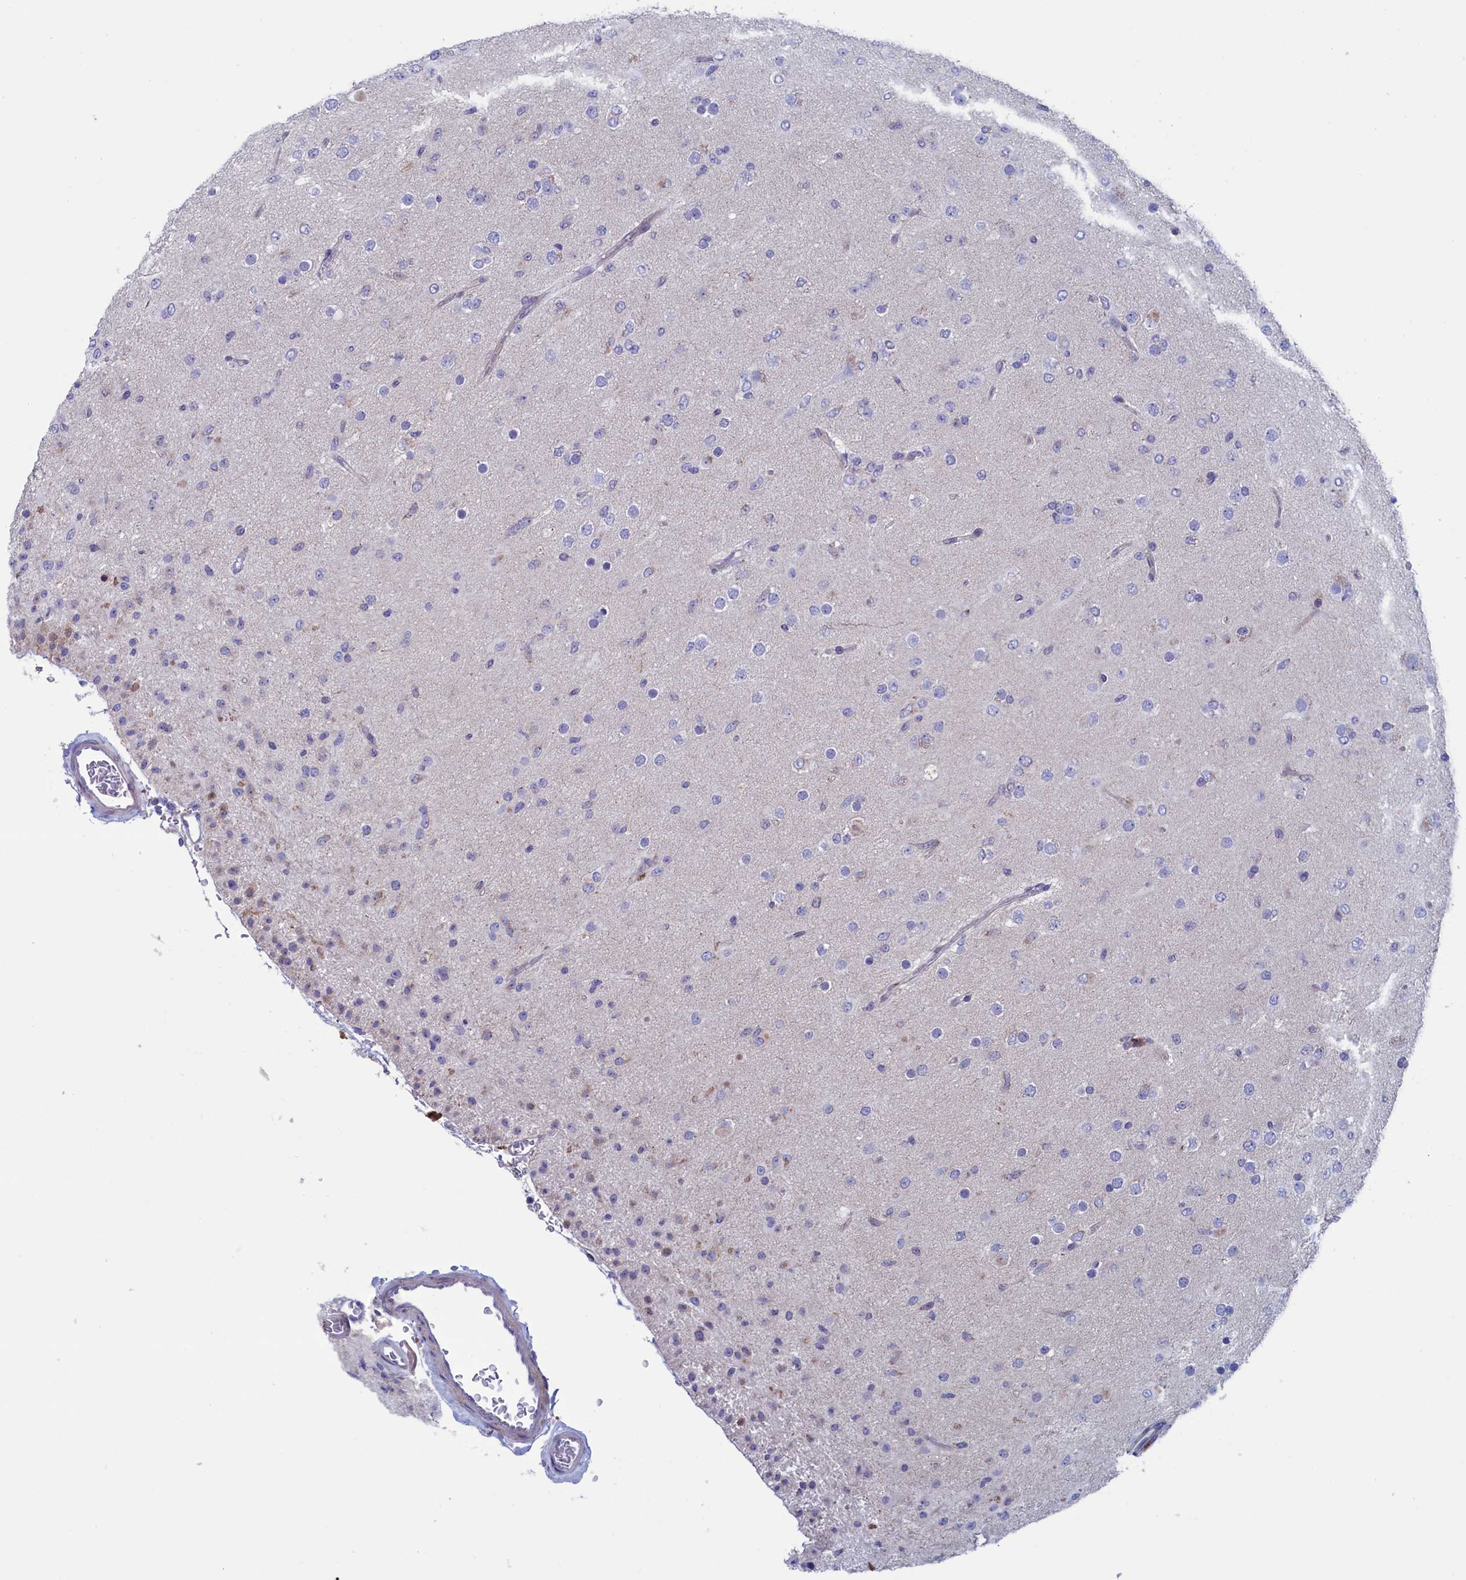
{"staining": {"intensity": "negative", "quantity": "none", "location": "none"}, "tissue": "glioma", "cell_type": "Tumor cells", "image_type": "cancer", "snomed": [{"axis": "morphology", "description": "Glioma, malignant, Low grade"}, {"axis": "topography", "description": "Brain"}], "caption": "High magnification brightfield microscopy of glioma stained with DAB (3,3'-diaminobenzidine) (brown) and counterstained with hematoxylin (blue): tumor cells show no significant positivity.", "gene": "NIBAN3", "patient": {"sex": "male", "age": 65}}